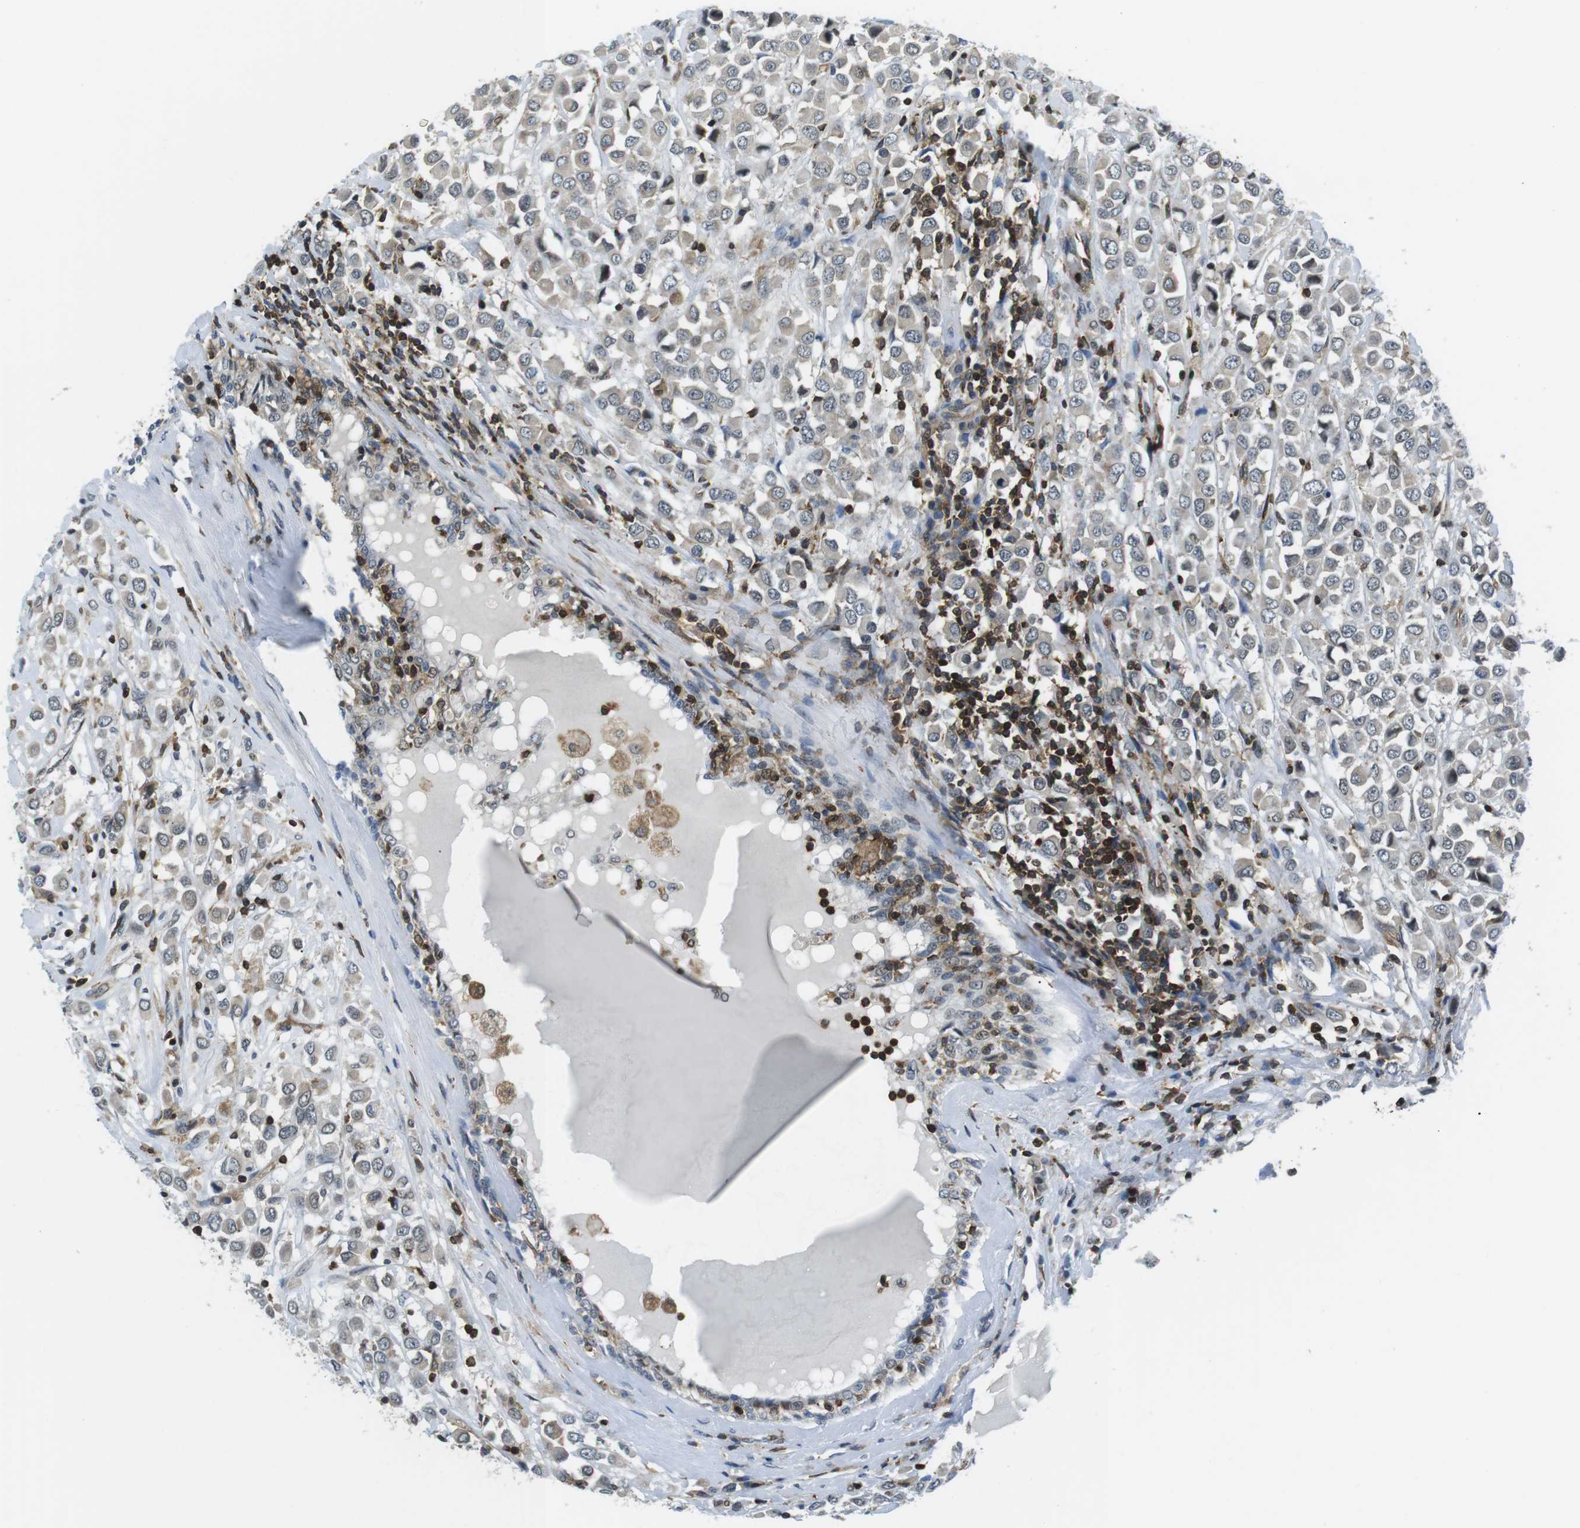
{"staining": {"intensity": "weak", "quantity": "<25%", "location": "cytoplasmic/membranous"}, "tissue": "breast cancer", "cell_type": "Tumor cells", "image_type": "cancer", "snomed": [{"axis": "morphology", "description": "Duct carcinoma"}, {"axis": "topography", "description": "Breast"}], "caption": "The histopathology image demonstrates no significant expression in tumor cells of breast cancer (intraductal carcinoma). The staining was performed using DAB to visualize the protein expression in brown, while the nuclei were stained in blue with hematoxylin (Magnification: 20x).", "gene": "STK10", "patient": {"sex": "female", "age": 61}}